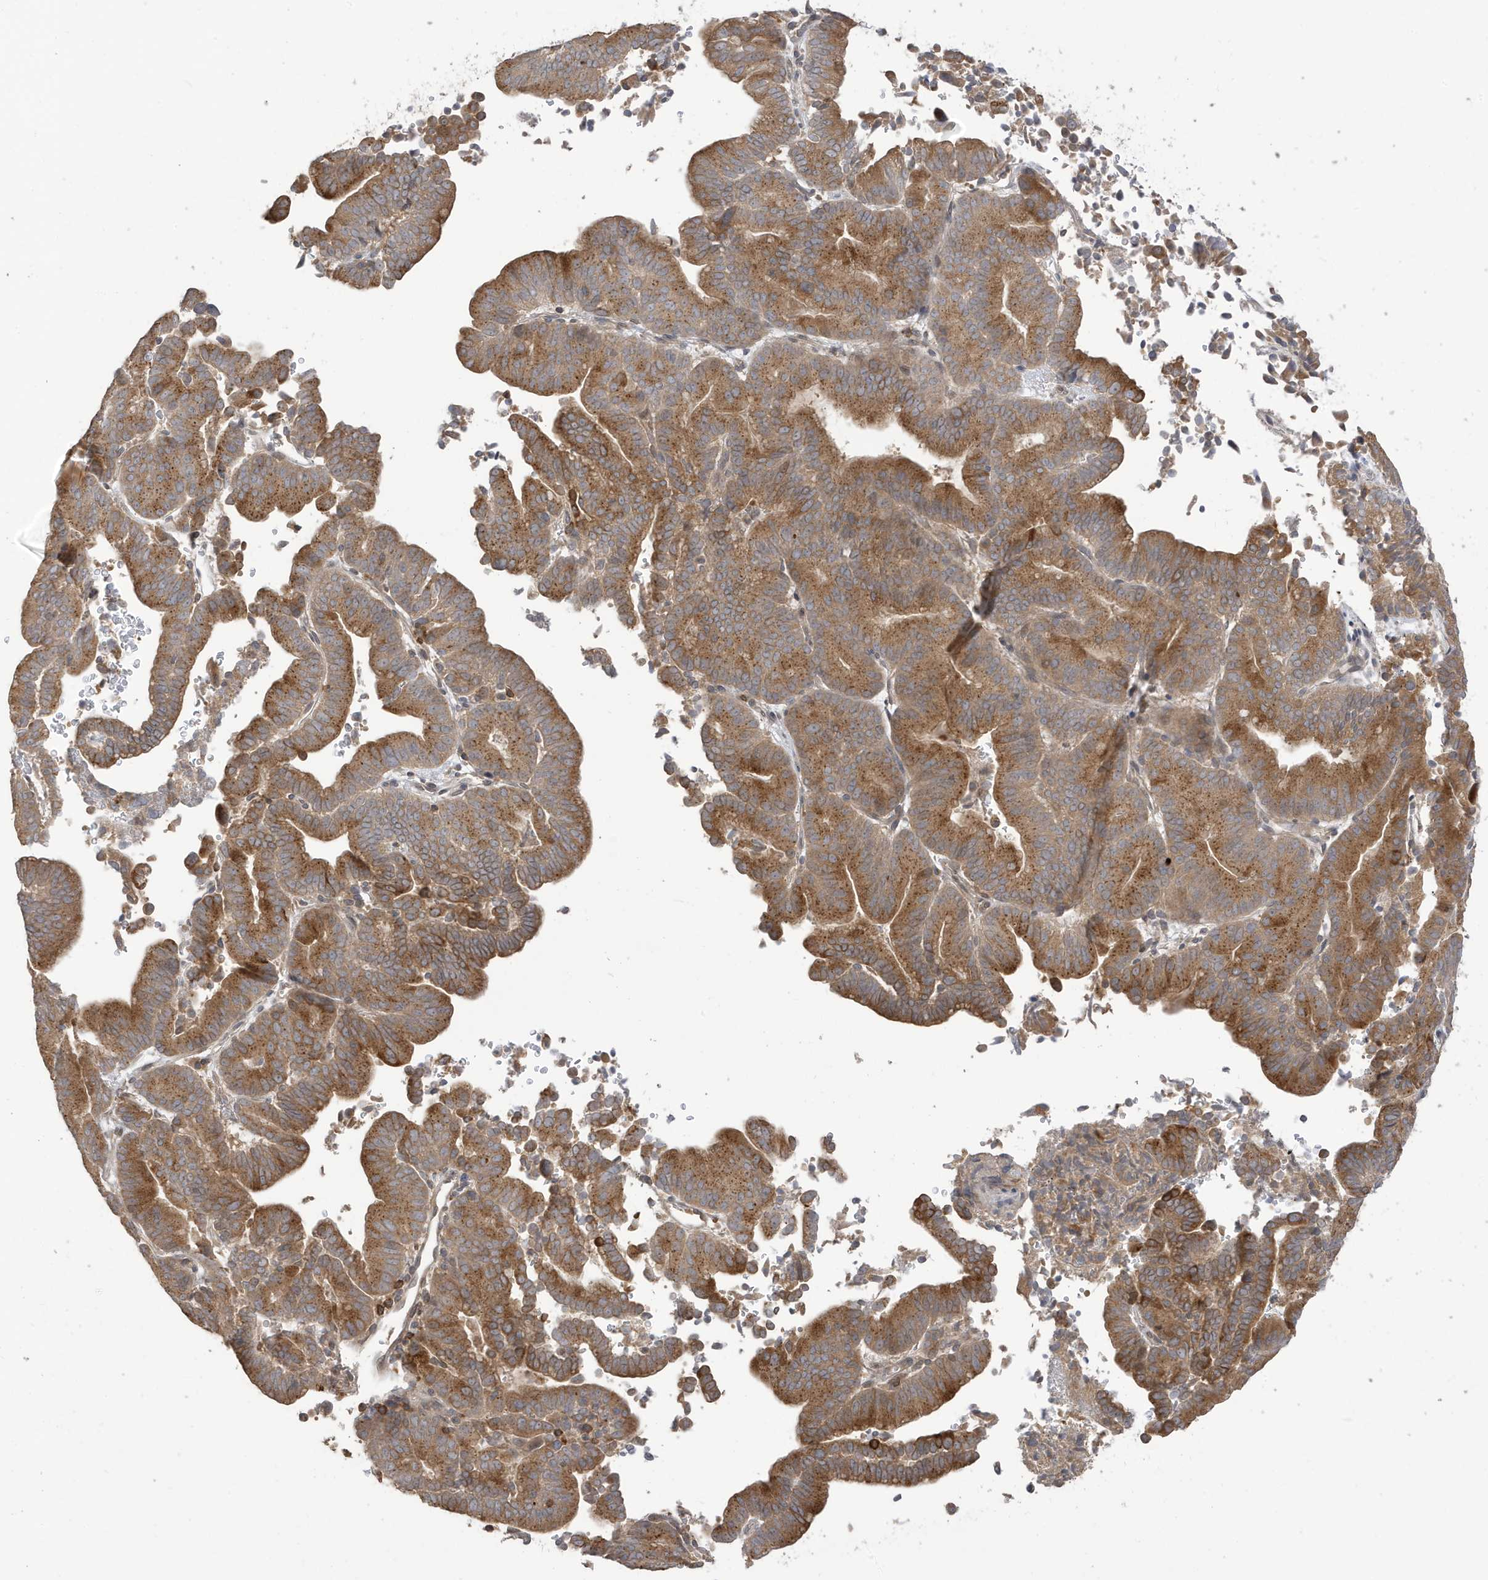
{"staining": {"intensity": "moderate", "quantity": ">75%", "location": "cytoplasmic/membranous"}, "tissue": "liver cancer", "cell_type": "Tumor cells", "image_type": "cancer", "snomed": [{"axis": "morphology", "description": "Cholangiocarcinoma"}, {"axis": "topography", "description": "Liver"}], "caption": "Liver cancer stained with a protein marker displays moderate staining in tumor cells.", "gene": "TAB3", "patient": {"sex": "female", "age": 75}}